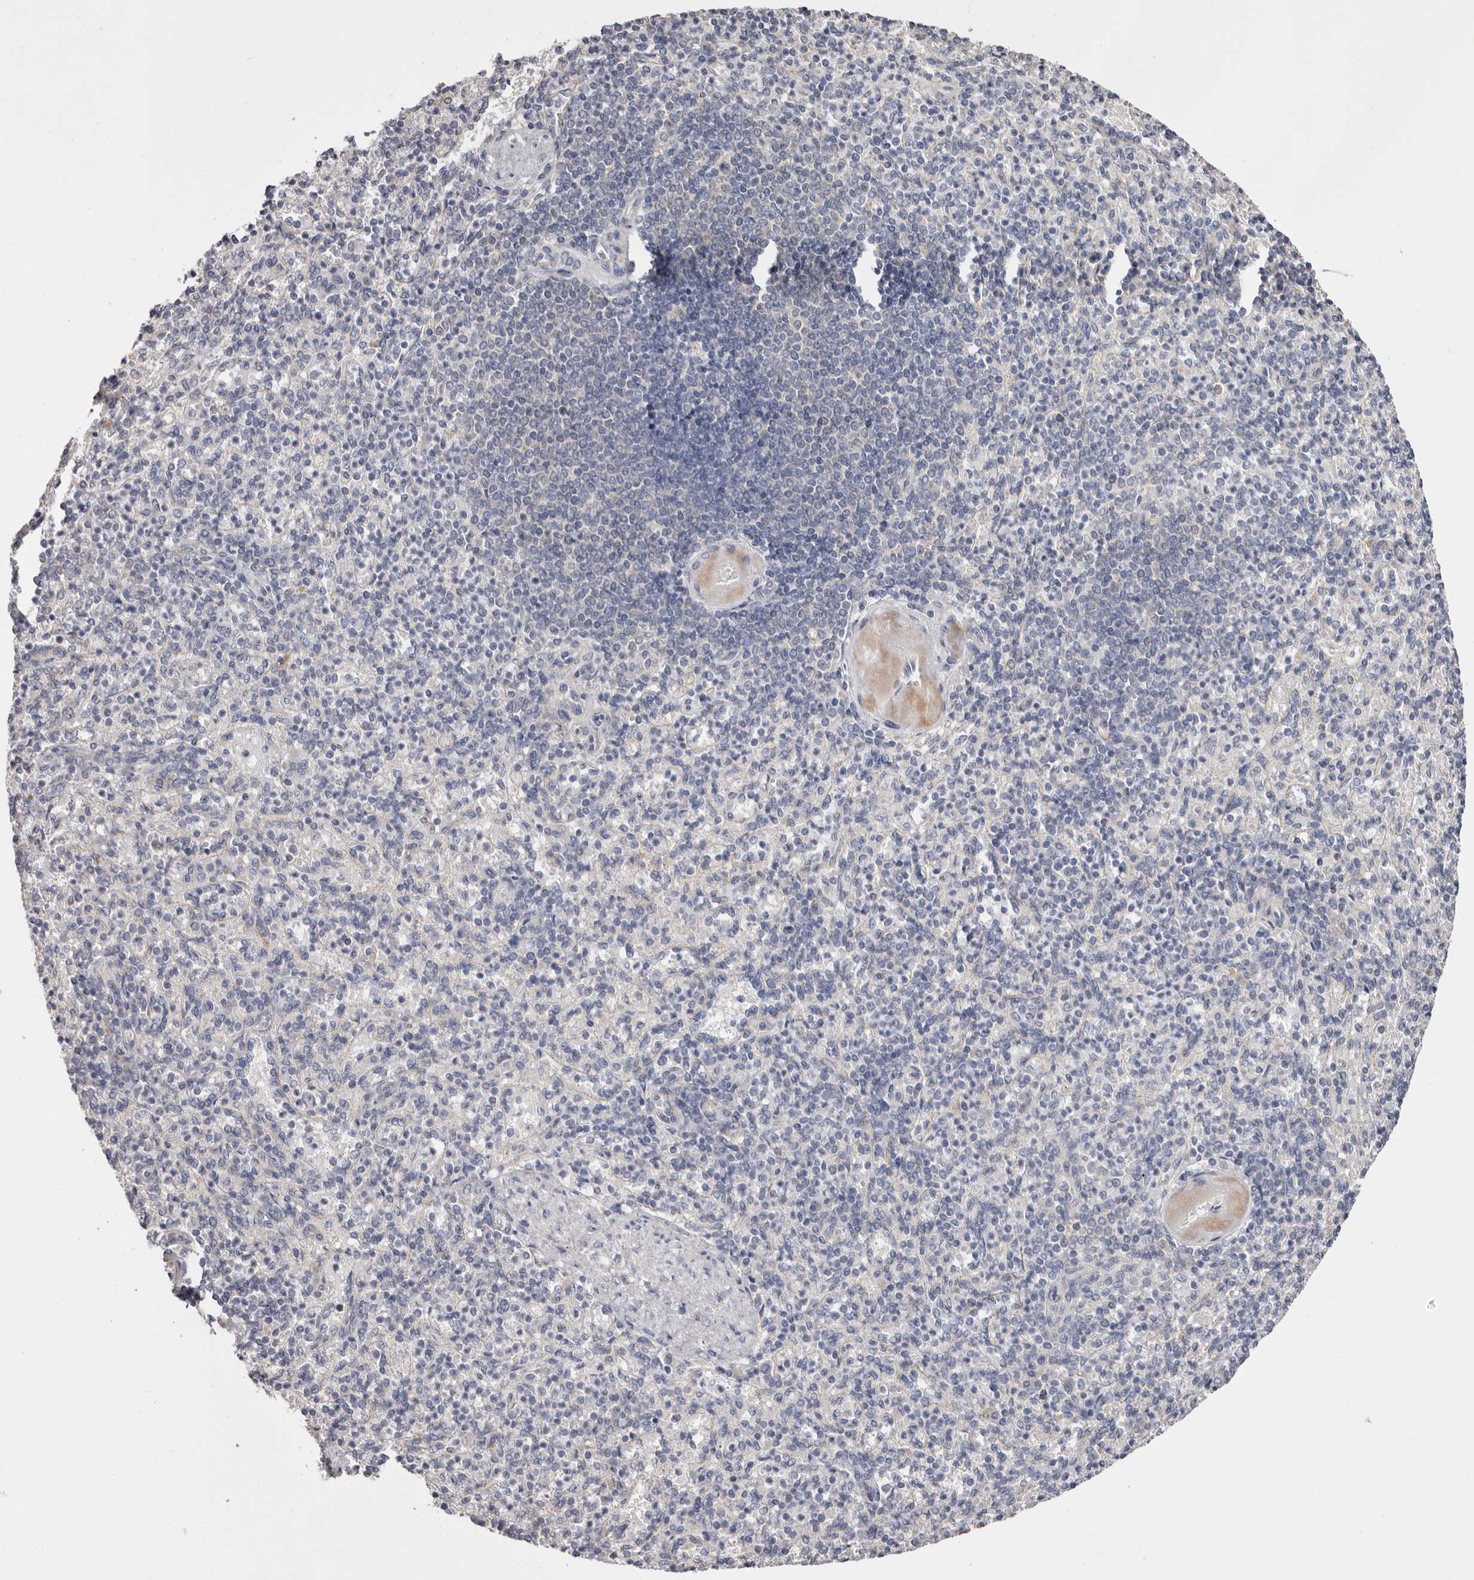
{"staining": {"intensity": "negative", "quantity": "none", "location": "none"}, "tissue": "spleen", "cell_type": "Cells in red pulp", "image_type": "normal", "snomed": [{"axis": "morphology", "description": "Normal tissue, NOS"}, {"axis": "topography", "description": "Spleen"}], "caption": "This histopathology image is of normal spleen stained with immunohistochemistry (IHC) to label a protein in brown with the nuclei are counter-stained blue. There is no expression in cells in red pulp. (IHC, brightfield microscopy, high magnification).", "gene": "FAM167B", "patient": {"sex": "female", "age": 74}}